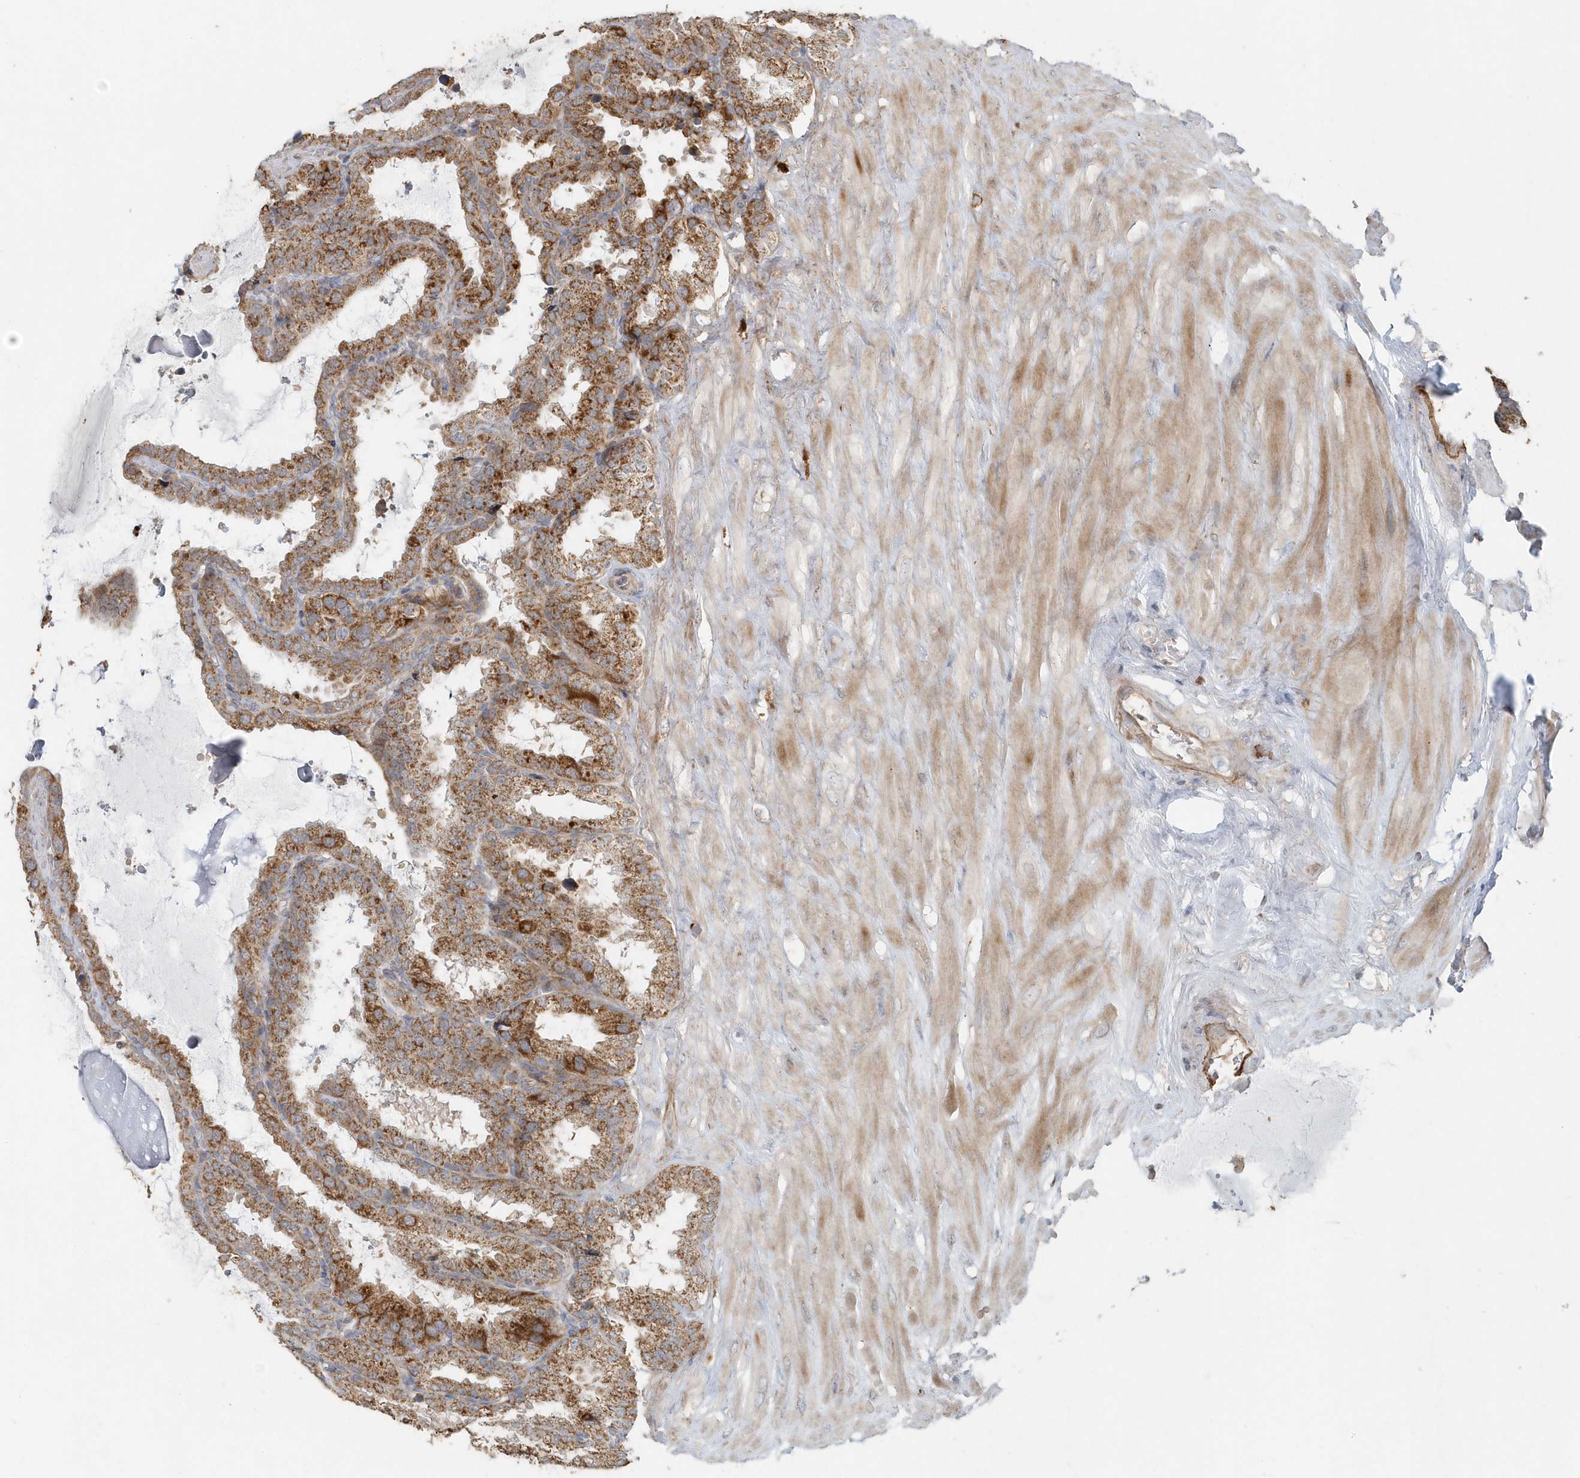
{"staining": {"intensity": "moderate", "quantity": ">75%", "location": "cytoplasmic/membranous"}, "tissue": "seminal vesicle", "cell_type": "Glandular cells", "image_type": "normal", "snomed": [{"axis": "morphology", "description": "Normal tissue, NOS"}, {"axis": "topography", "description": "Seminal veicle"}], "caption": "This image exhibits benign seminal vesicle stained with IHC to label a protein in brown. The cytoplasmic/membranous of glandular cells show moderate positivity for the protein. Nuclei are counter-stained blue.", "gene": "MMUT", "patient": {"sex": "male", "age": 46}}